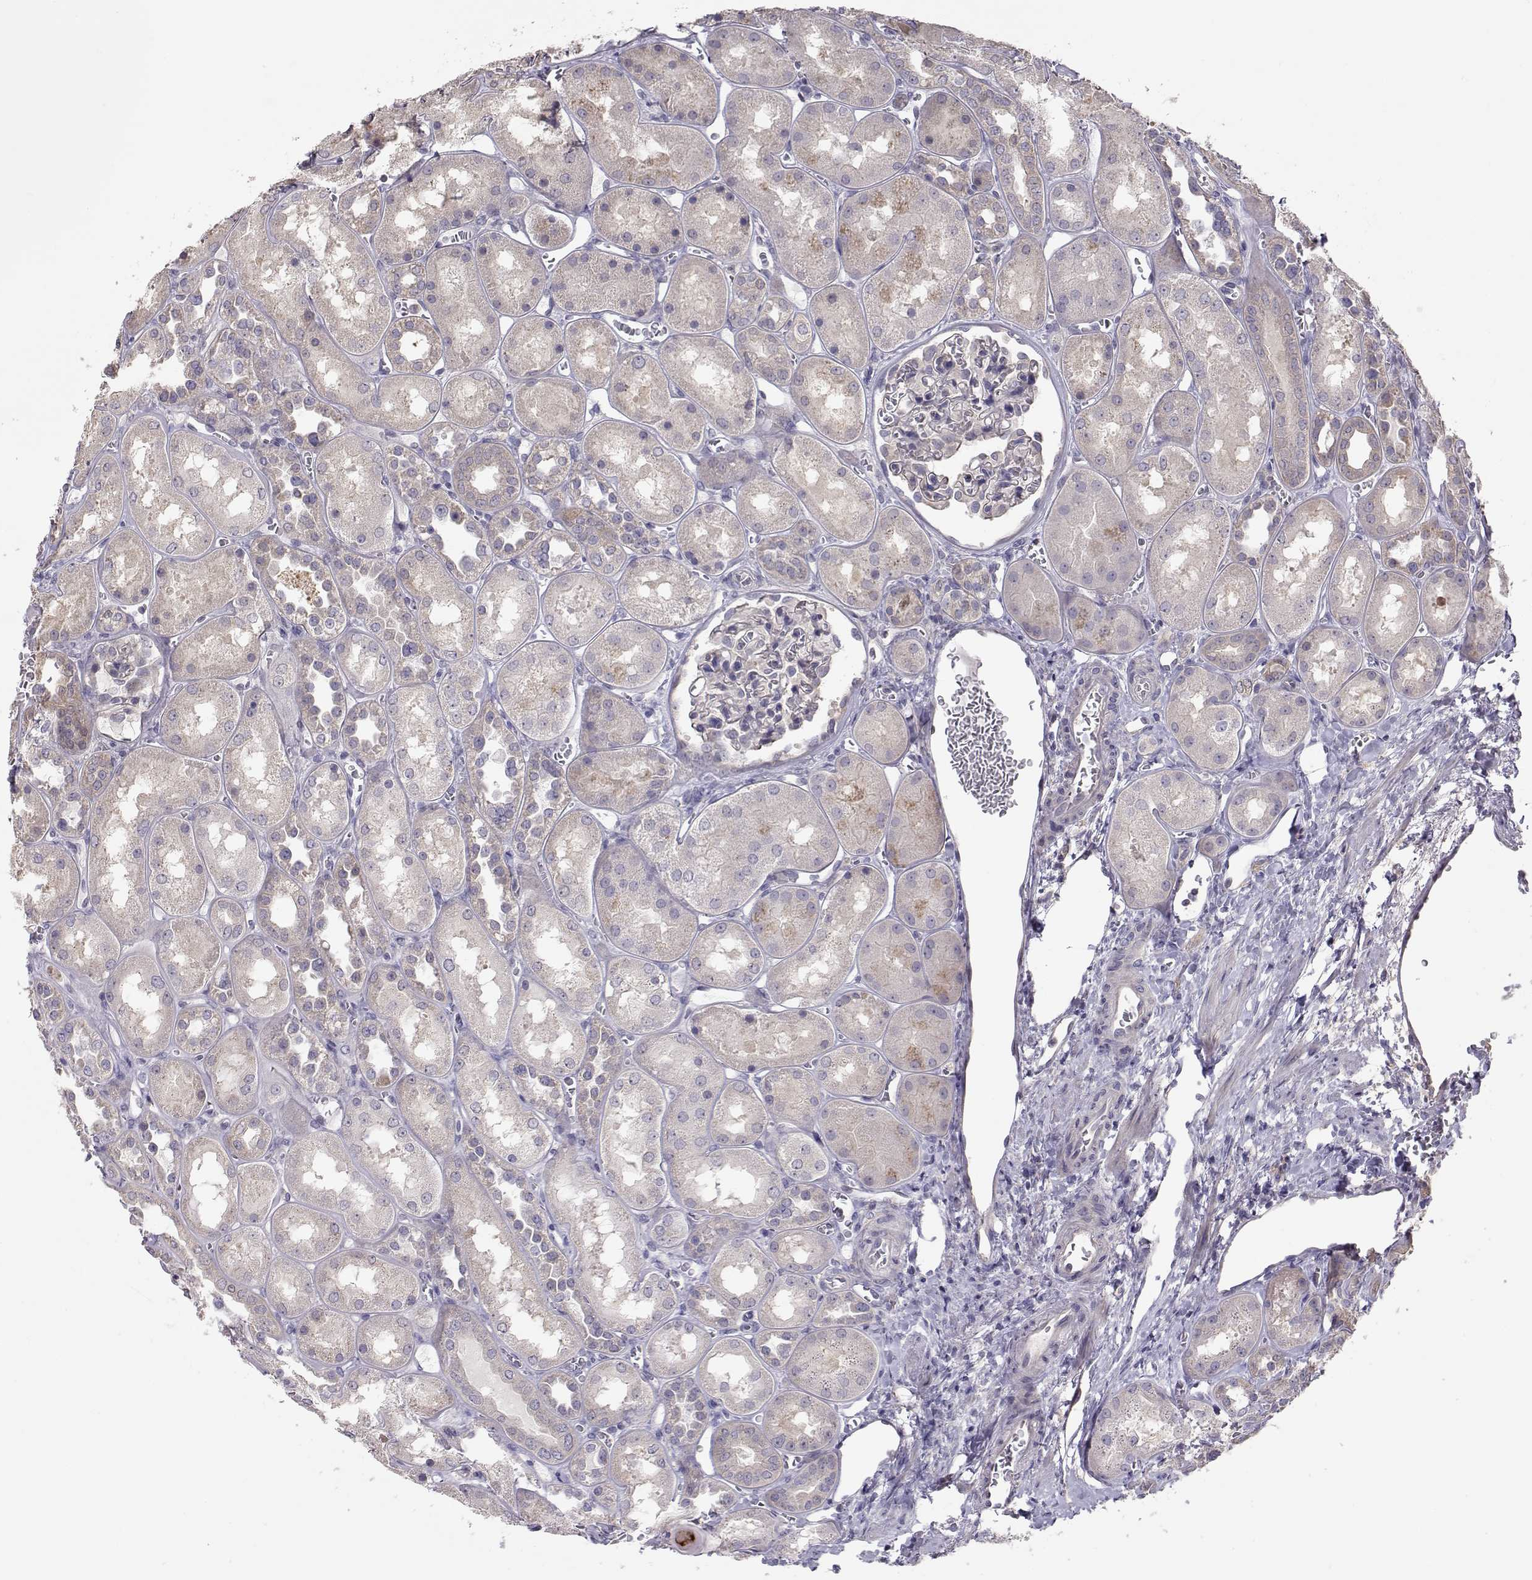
{"staining": {"intensity": "negative", "quantity": "none", "location": "none"}, "tissue": "kidney", "cell_type": "Cells in glomeruli", "image_type": "normal", "snomed": [{"axis": "morphology", "description": "Normal tissue, NOS"}, {"axis": "topography", "description": "Kidney"}], "caption": "IHC photomicrograph of unremarkable human kidney stained for a protein (brown), which demonstrates no positivity in cells in glomeruli.", "gene": "NCAM2", "patient": {"sex": "male", "age": 73}}